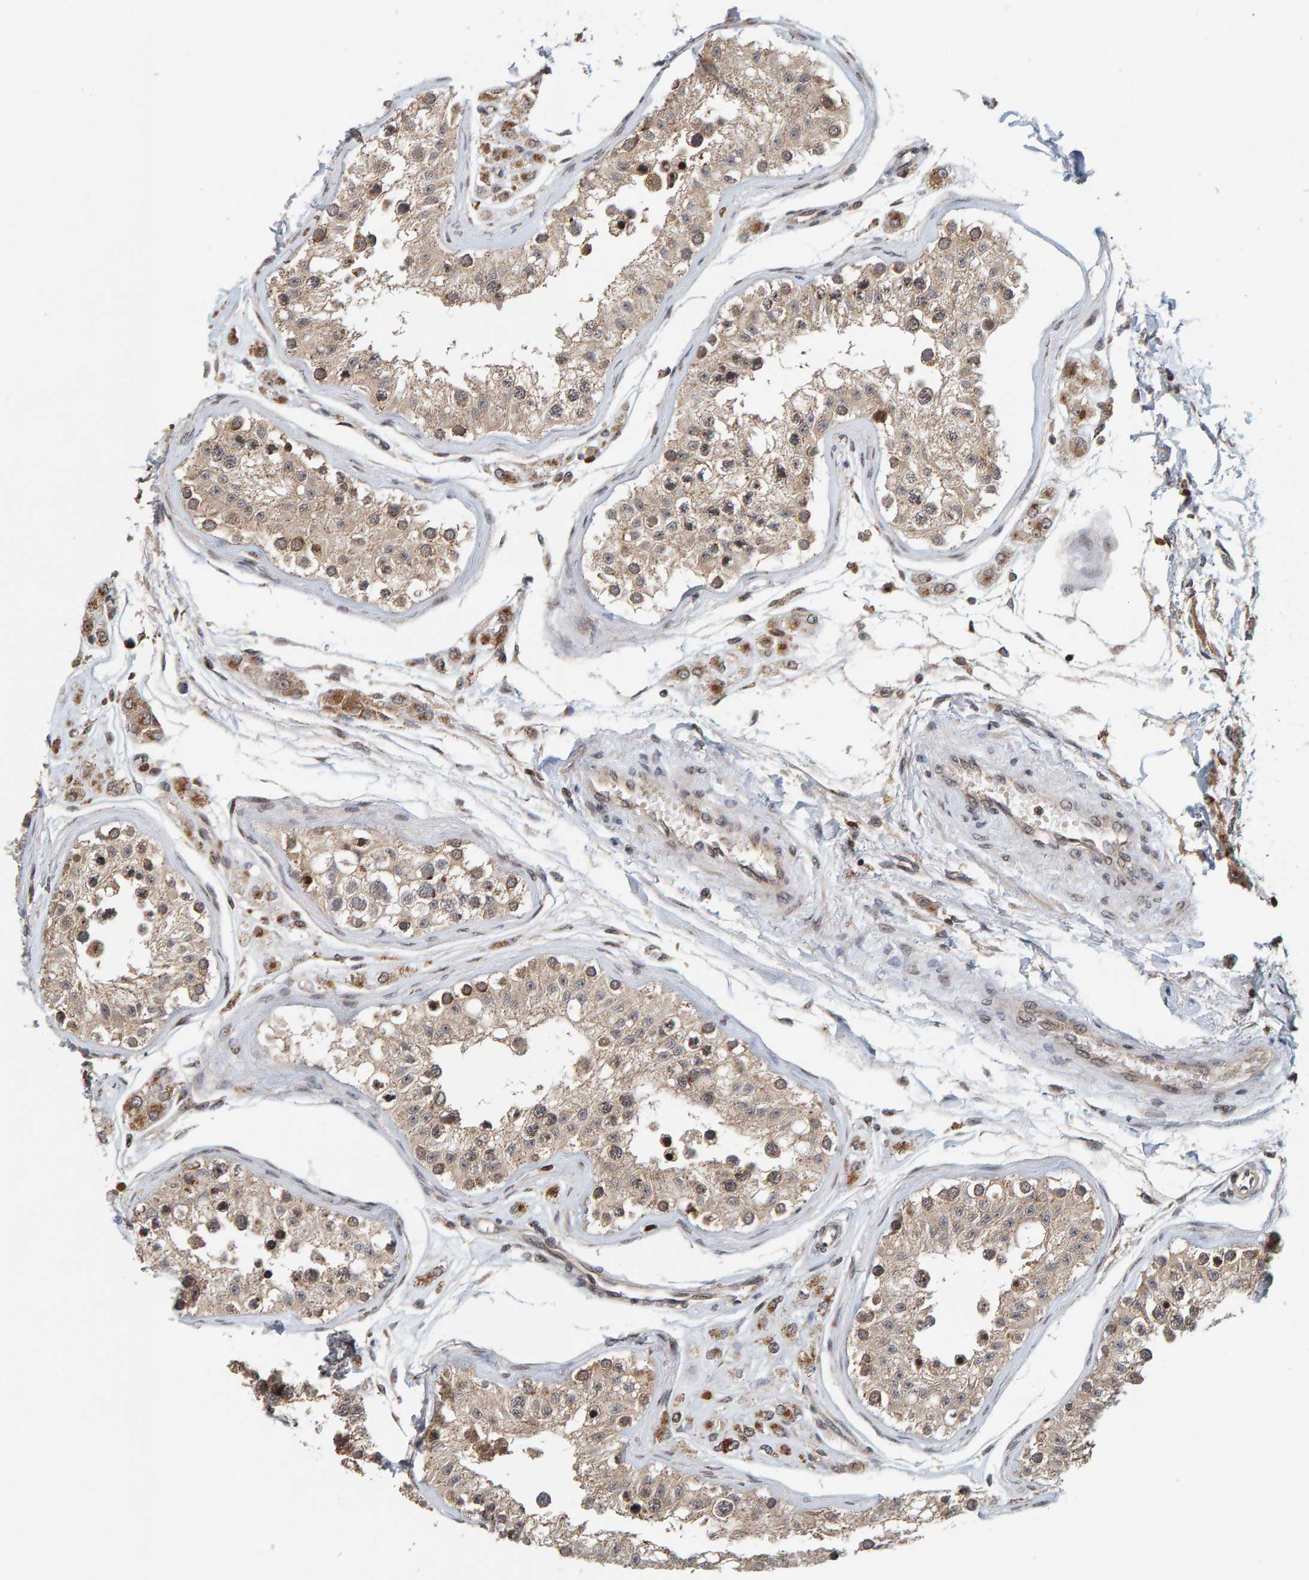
{"staining": {"intensity": "strong", "quantity": ">75%", "location": "cytoplasmic/membranous,nuclear"}, "tissue": "testis", "cell_type": "Cells in seminiferous ducts", "image_type": "normal", "snomed": [{"axis": "morphology", "description": "Normal tissue, NOS"}, {"axis": "morphology", "description": "Adenocarcinoma, metastatic, NOS"}, {"axis": "topography", "description": "Testis"}], "caption": "A photomicrograph of testis stained for a protein demonstrates strong cytoplasmic/membranous,nuclear brown staining in cells in seminiferous ducts.", "gene": "CCDC182", "patient": {"sex": "male", "age": 26}}